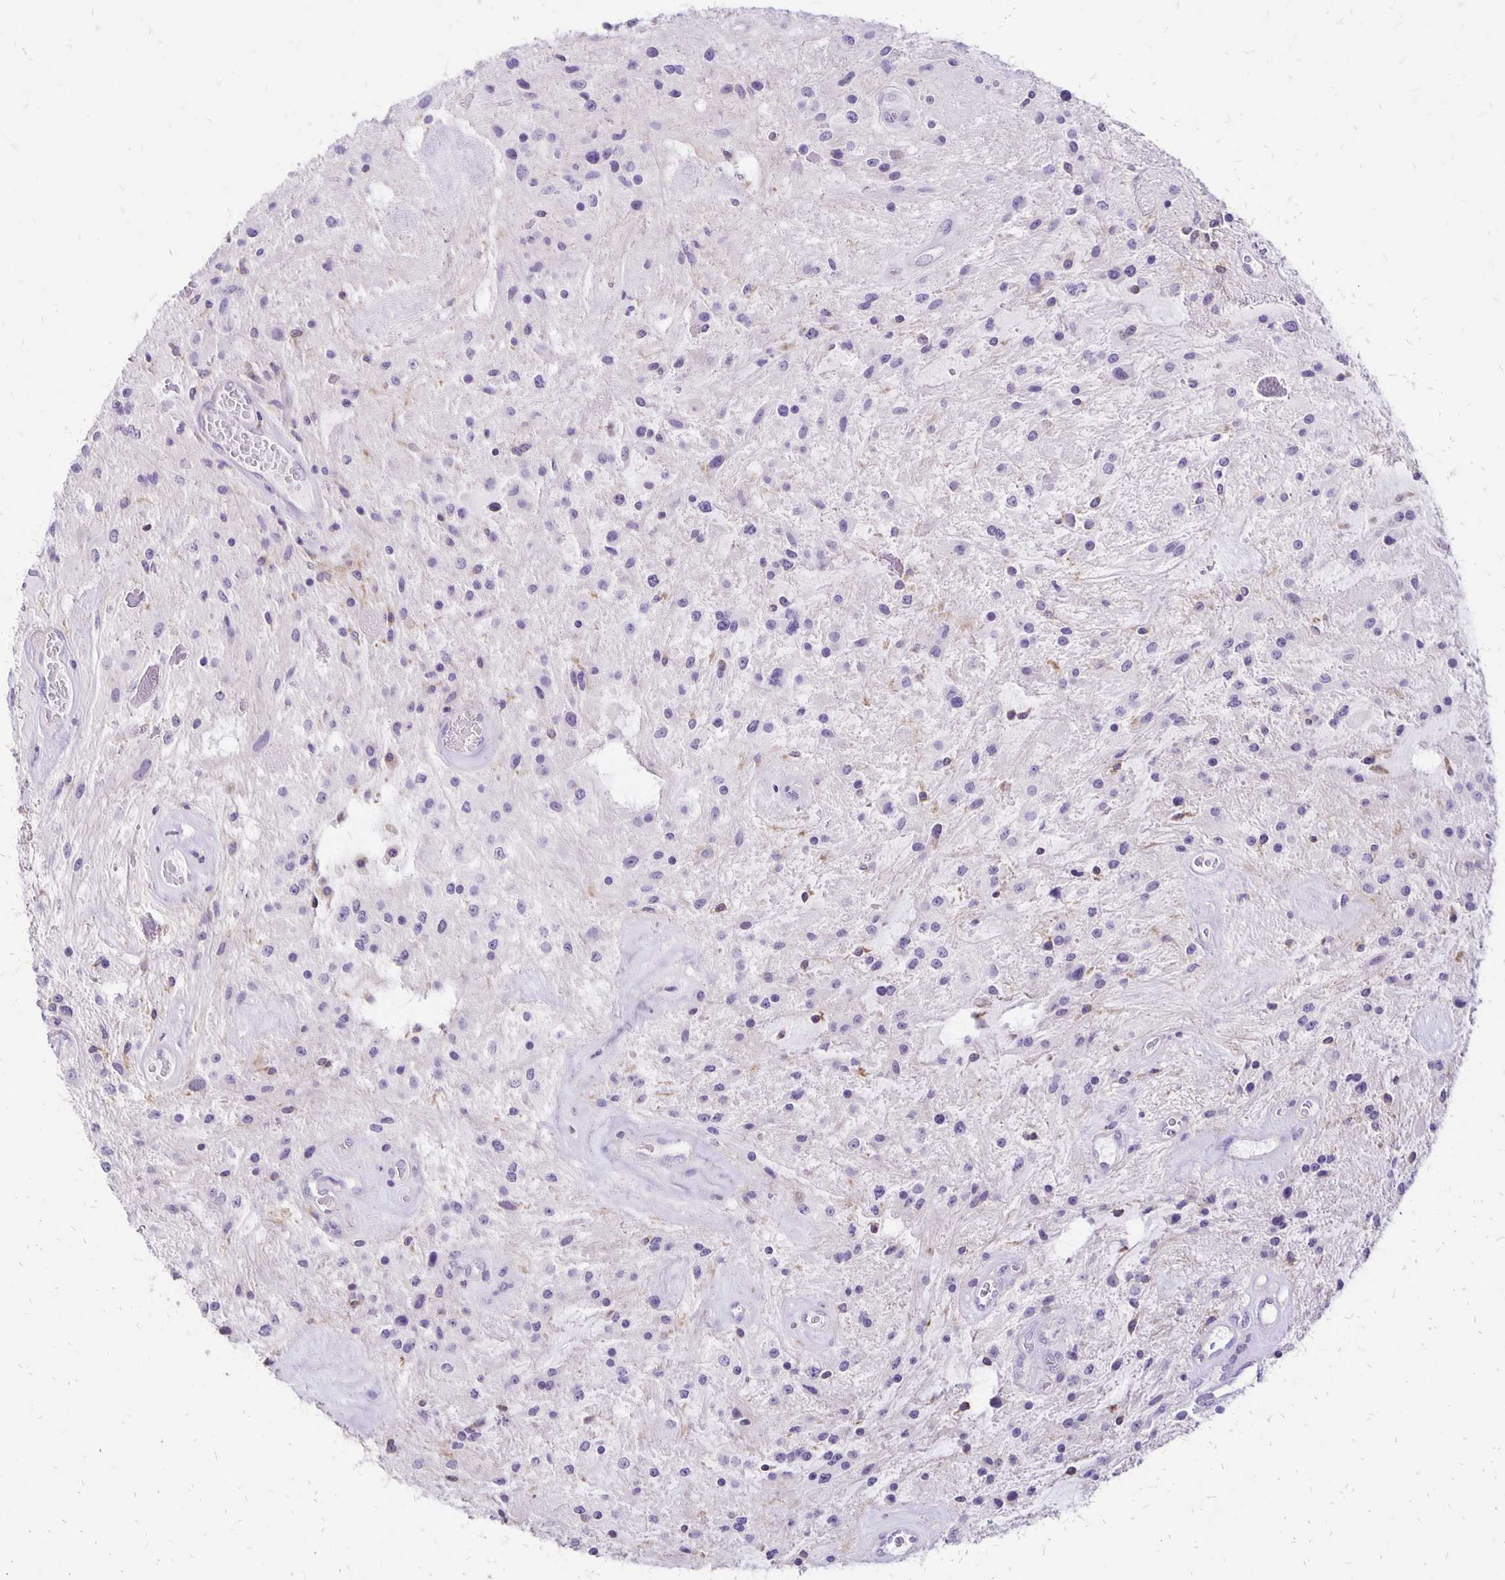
{"staining": {"intensity": "negative", "quantity": "none", "location": "none"}, "tissue": "glioma", "cell_type": "Tumor cells", "image_type": "cancer", "snomed": [{"axis": "morphology", "description": "Glioma, malignant, Low grade"}, {"axis": "topography", "description": "Cerebellum"}], "caption": "A high-resolution image shows IHC staining of malignant glioma (low-grade), which demonstrates no significant expression in tumor cells. Brightfield microscopy of immunohistochemistry (IHC) stained with DAB (3,3'-diaminobenzidine) (brown) and hematoxylin (blue), captured at high magnification.", "gene": "ANKRD45", "patient": {"sex": "female", "age": 14}}